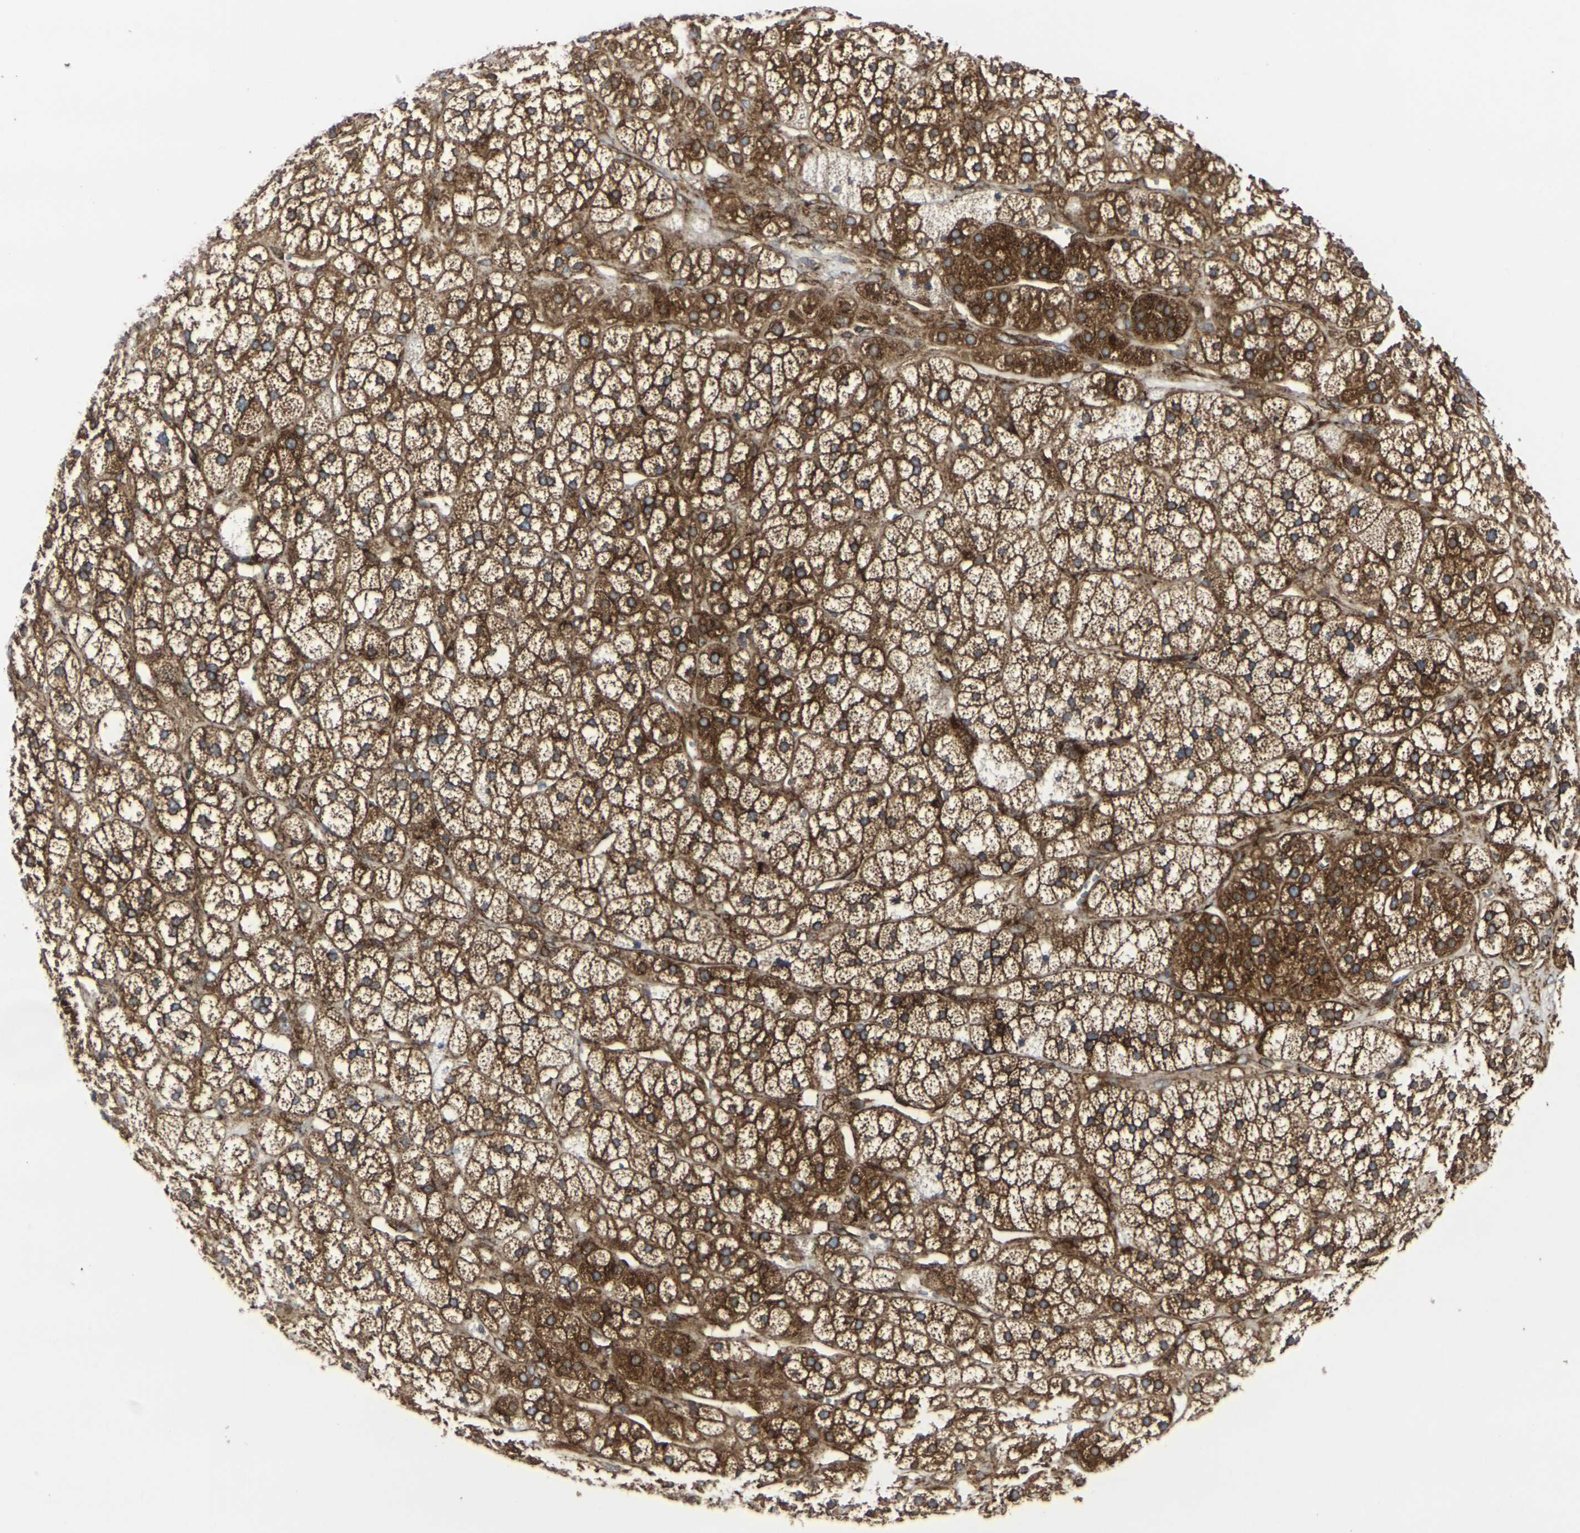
{"staining": {"intensity": "moderate", "quantity": ">75%", "location": "cytoplasmic/membranous"}, "tissue": "adrenal gland", "cell_type": "Glandular cells", "image_type": "normal", "snomed": [{"axis": "morphology", "description": "Normal tissue, NOS"}, {"axis": "topography", "description": "Adrenal gland"}], "caption": "Adrenal gland stained for a protein (brown) shows moderate cytoplasmic/membranous positive expression in about >75% of glandular cells.", "gene": "MARCHF2", "patient": {"sex": "male", "age": 56}}